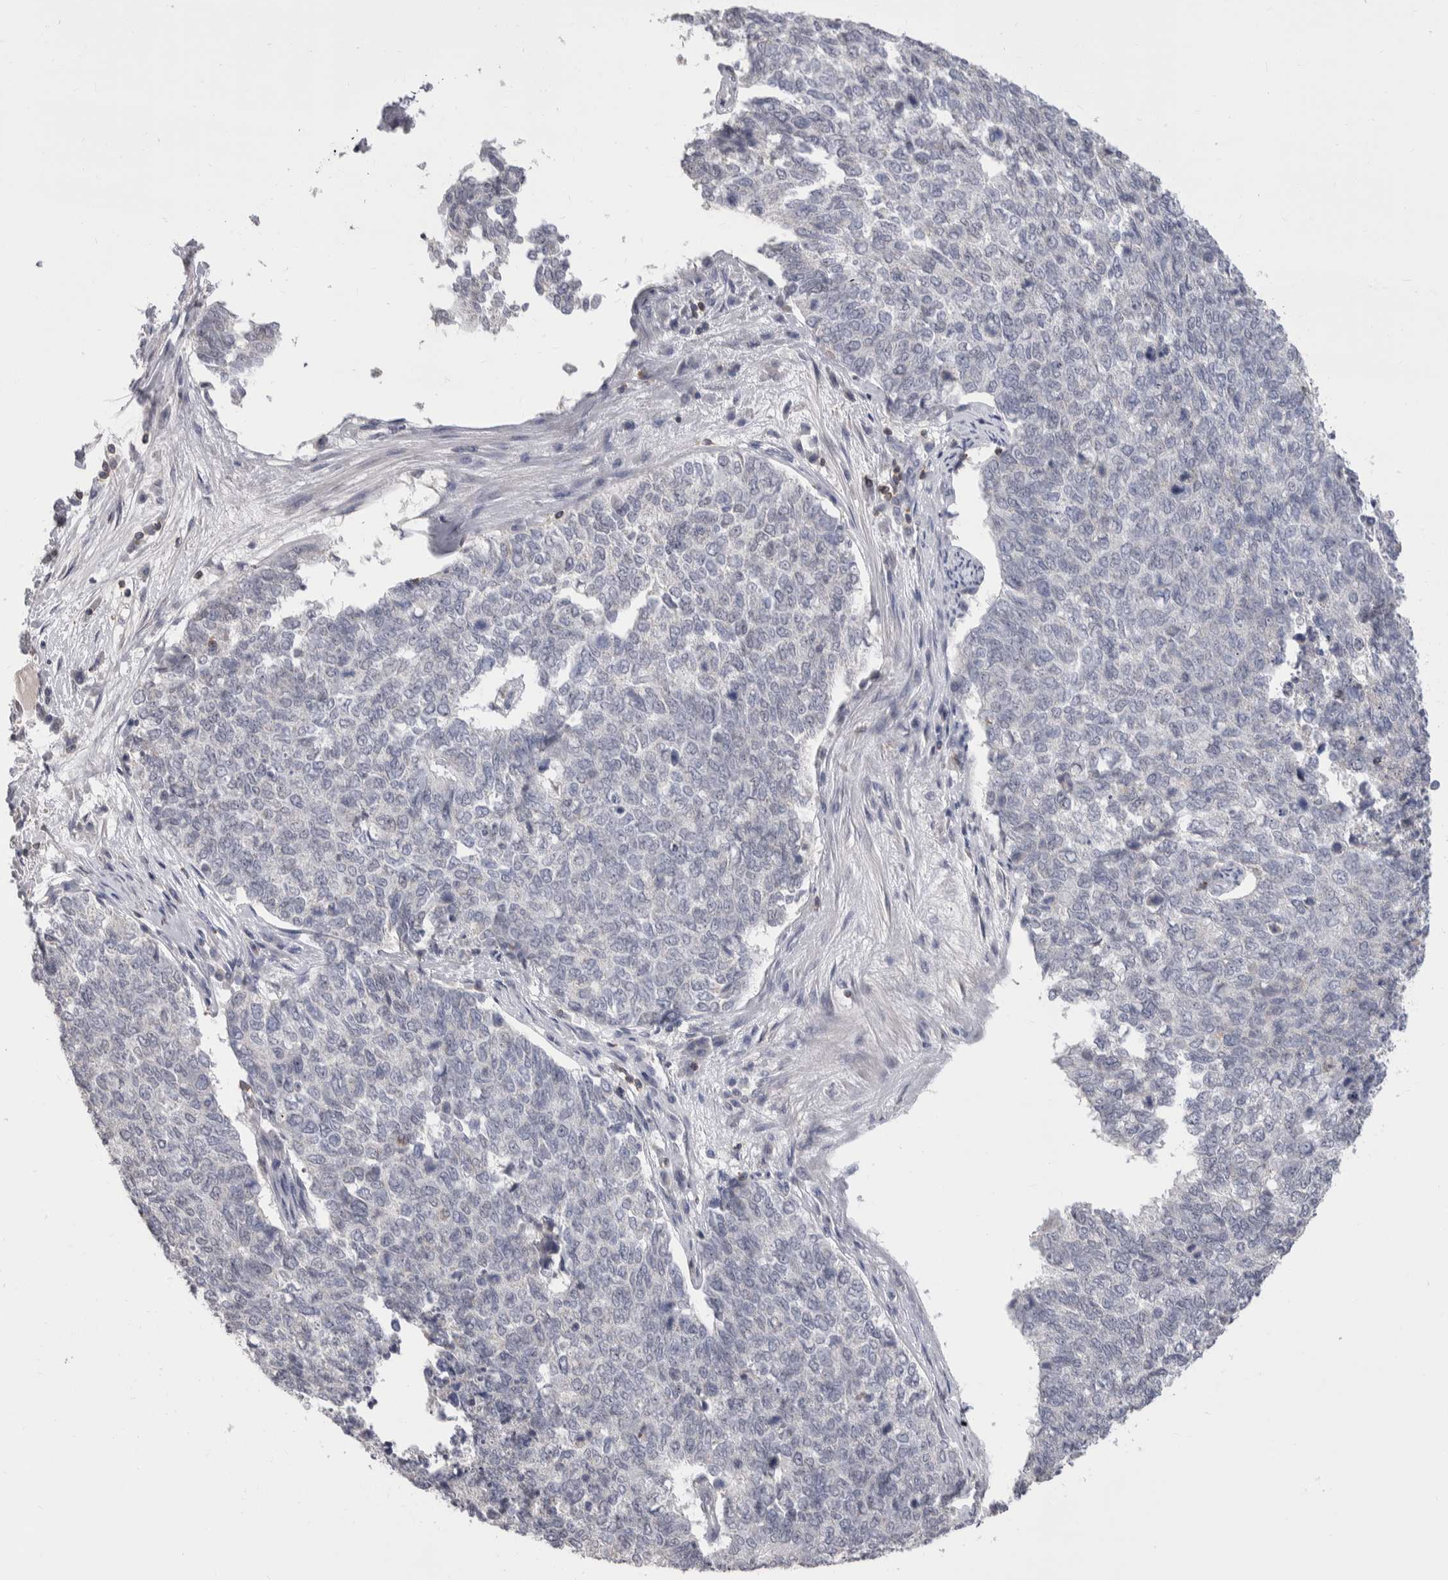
{"staining": {"intensity": "negative", "quantity": "none", "location": "none"}, "tissue": "cervical cancer", "cell_type": "Tumor cells", "image_type": "cancer", "snomed": [{"axis": "morphology", "description": "Squamous cell carcinoma, NOS"}, {"axis": "topography", "description": "Cervix"}], "caption": "Human cervical cancer (squamous cell carcinoma) stained for a protein using immunohistochemistry (IHC) demonstrates no positivity in tumor cells.", "gene": "CEP295NL", "patient": {"sex": "female", "age": 63}}